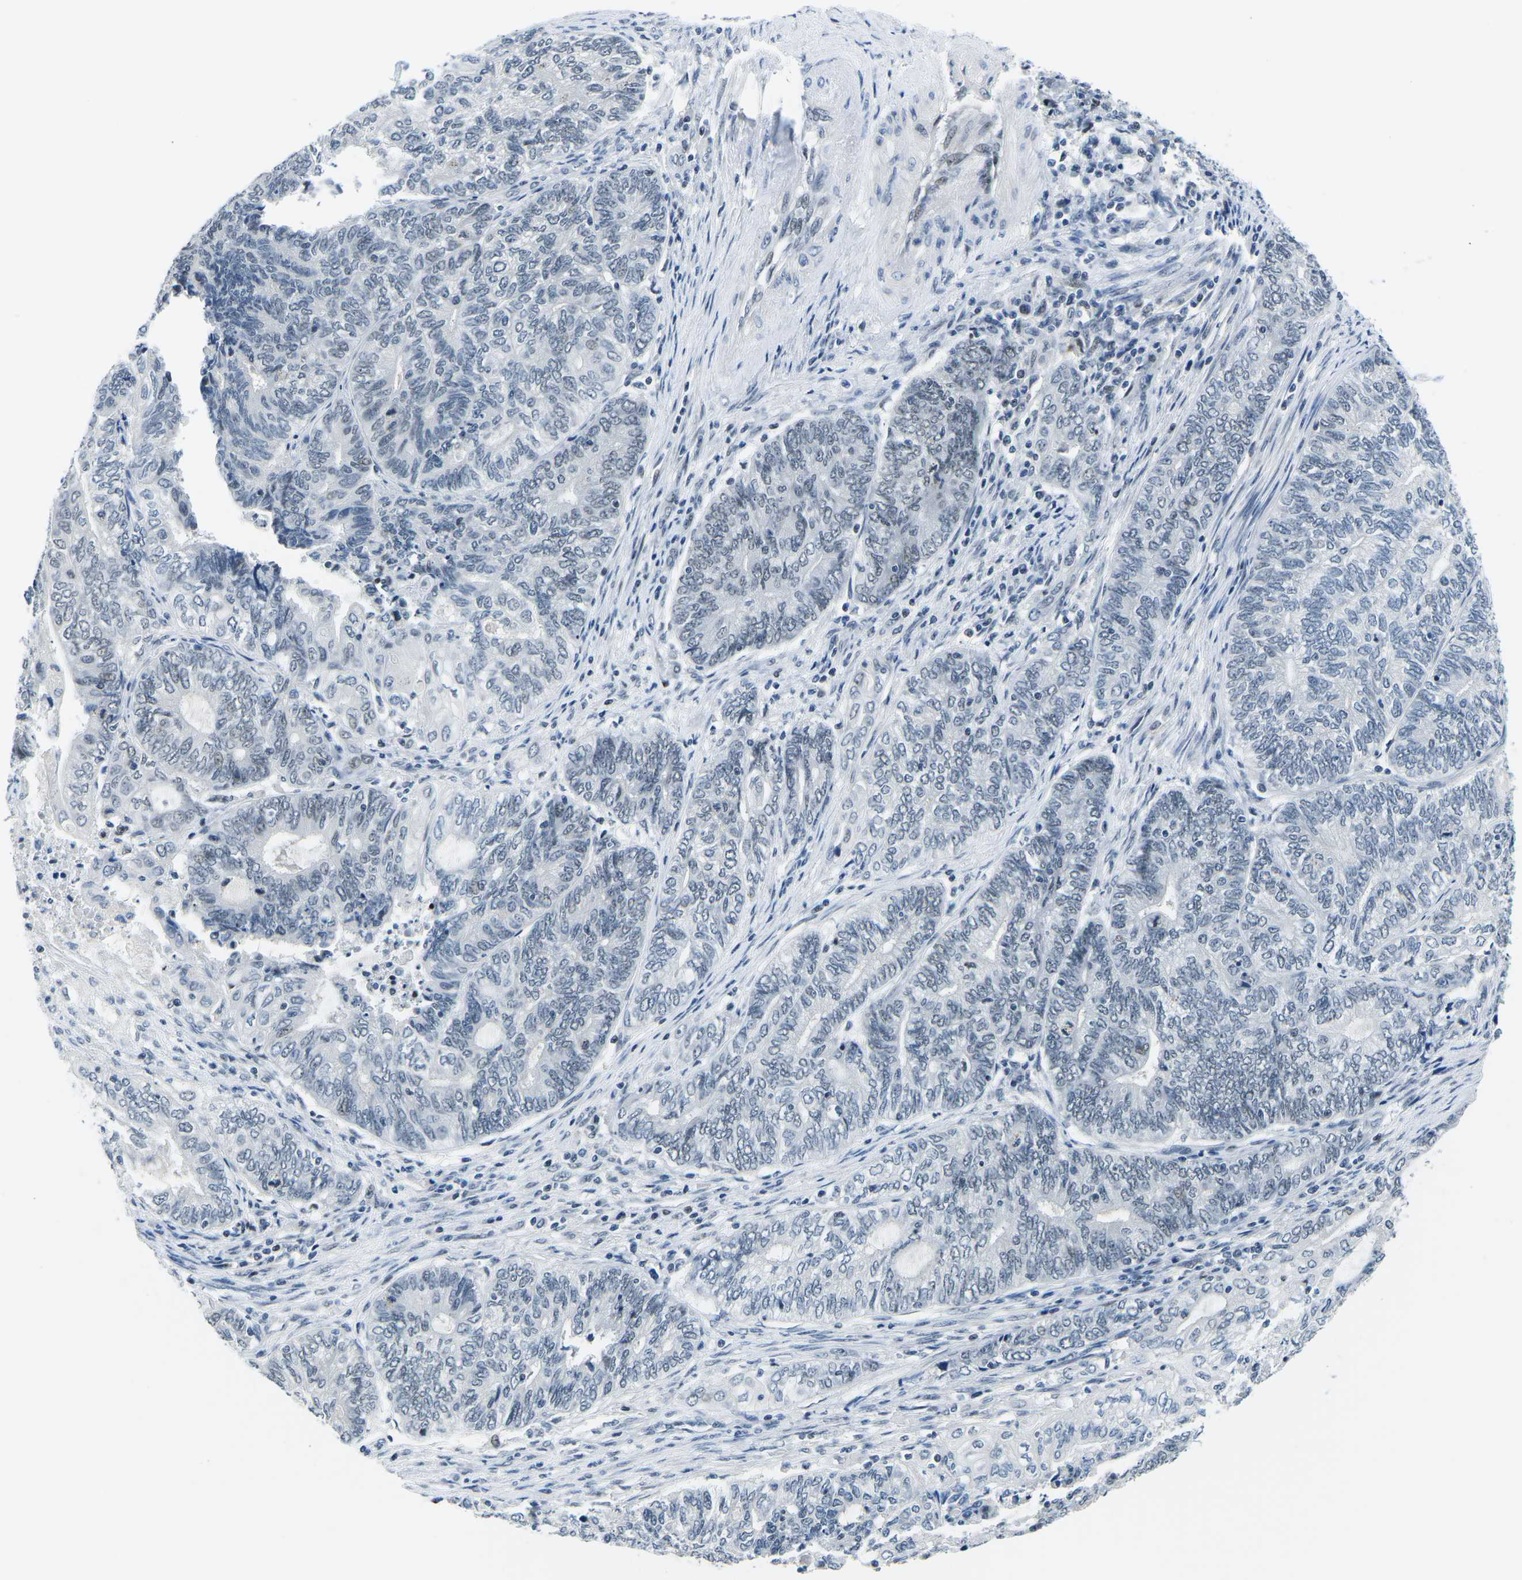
{"staining": {"intensity": "negative", "quantity": "none", "location": "none"}, "tissue": "endometrial cancer", "cell_type": "Tumor cells", "image_type": "cancer", "snomed": [{"axis": "morphology", "description": "Adenocarcinoma, NOS"}, {"axis": "topography", "description": "Uterus"}, {"axis": "topography", "description": "Endometrium"}], "caption": "This is an IHC photomicrograph of adenocarcinoma (endometrial). There is no staining in tumor cells.", "gene": "PRPF8", "patient": {"sex": "female", "age": 70}}